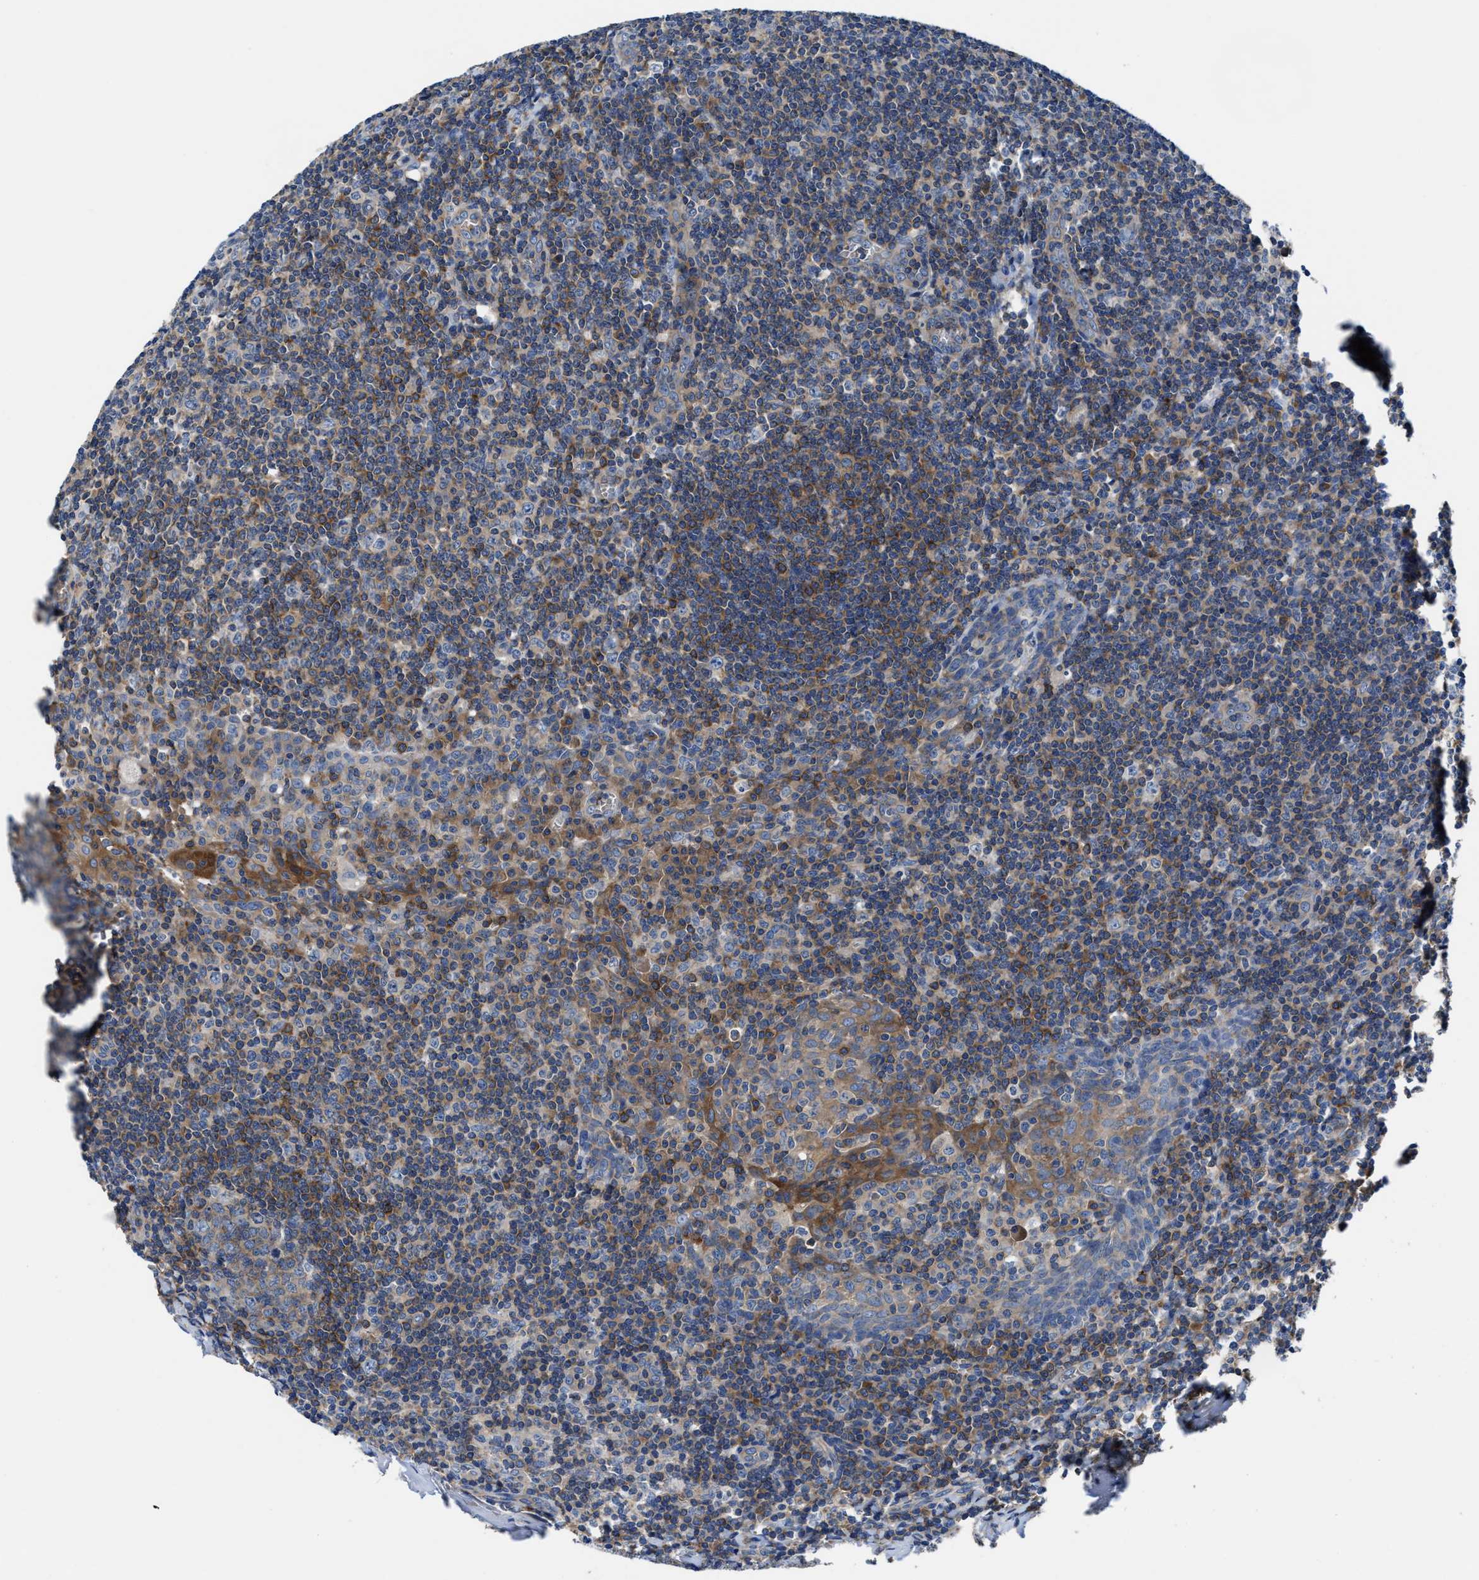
{"staining": {"intensity": "moderate", "quantity": "25%-75%", "location": "cytoplasmic/membranous"}, "tissue": "tonsil", "cell_type": "Germinal center cells", "image_type": "normal", "snomed": [{"axis": "morphology", "description": "Normal tissue, NOS"}, {"axis": "topography", "description": "Tonsil"}], "caption": "Moderate cytoplasmic/membranous positivity is appreciated in about 25%-75% of germinal center cells in unremarkable tonsil. (IHC, brightfield microscopy, high magnification).", "gene": "PHLPP1", "patient": {"sex": "male", "age": 37}}